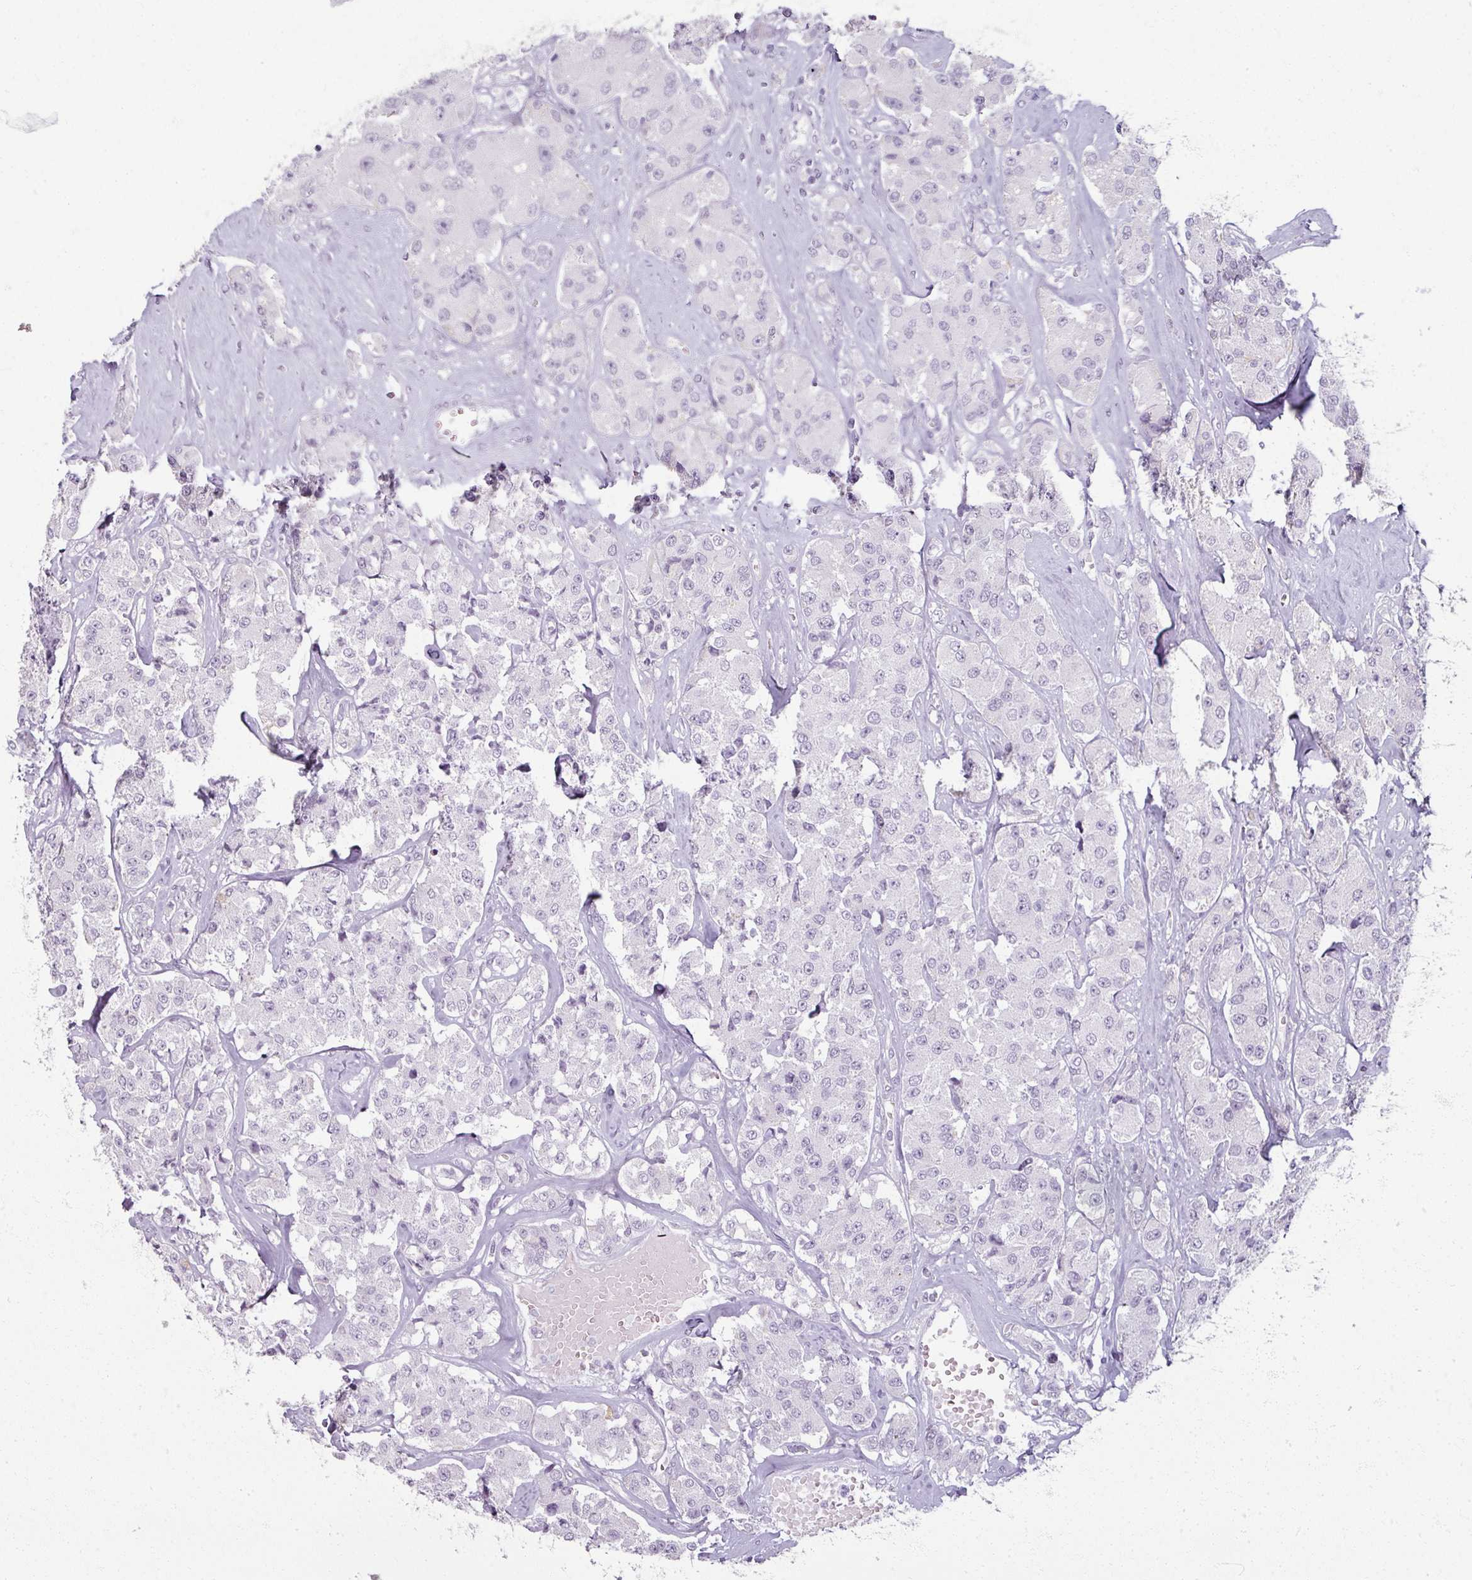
{"staining": {"intensity": "negative", "quantity": "none", "location": "none"}, "tissue": "carcinoid", "cell_type": "Tumor cells", "image_type": "cancer", "snomed": [{"axis": "morphology", "description": "Carcinoid, malignant, NOS"}, {"axis": "topography", "description": "Pancreas"}], "caption": "Tumor cells show no significant positivity in carcinoid.", "gene": "RFPL2", "patient": {"sex": "male", "age": 41}}